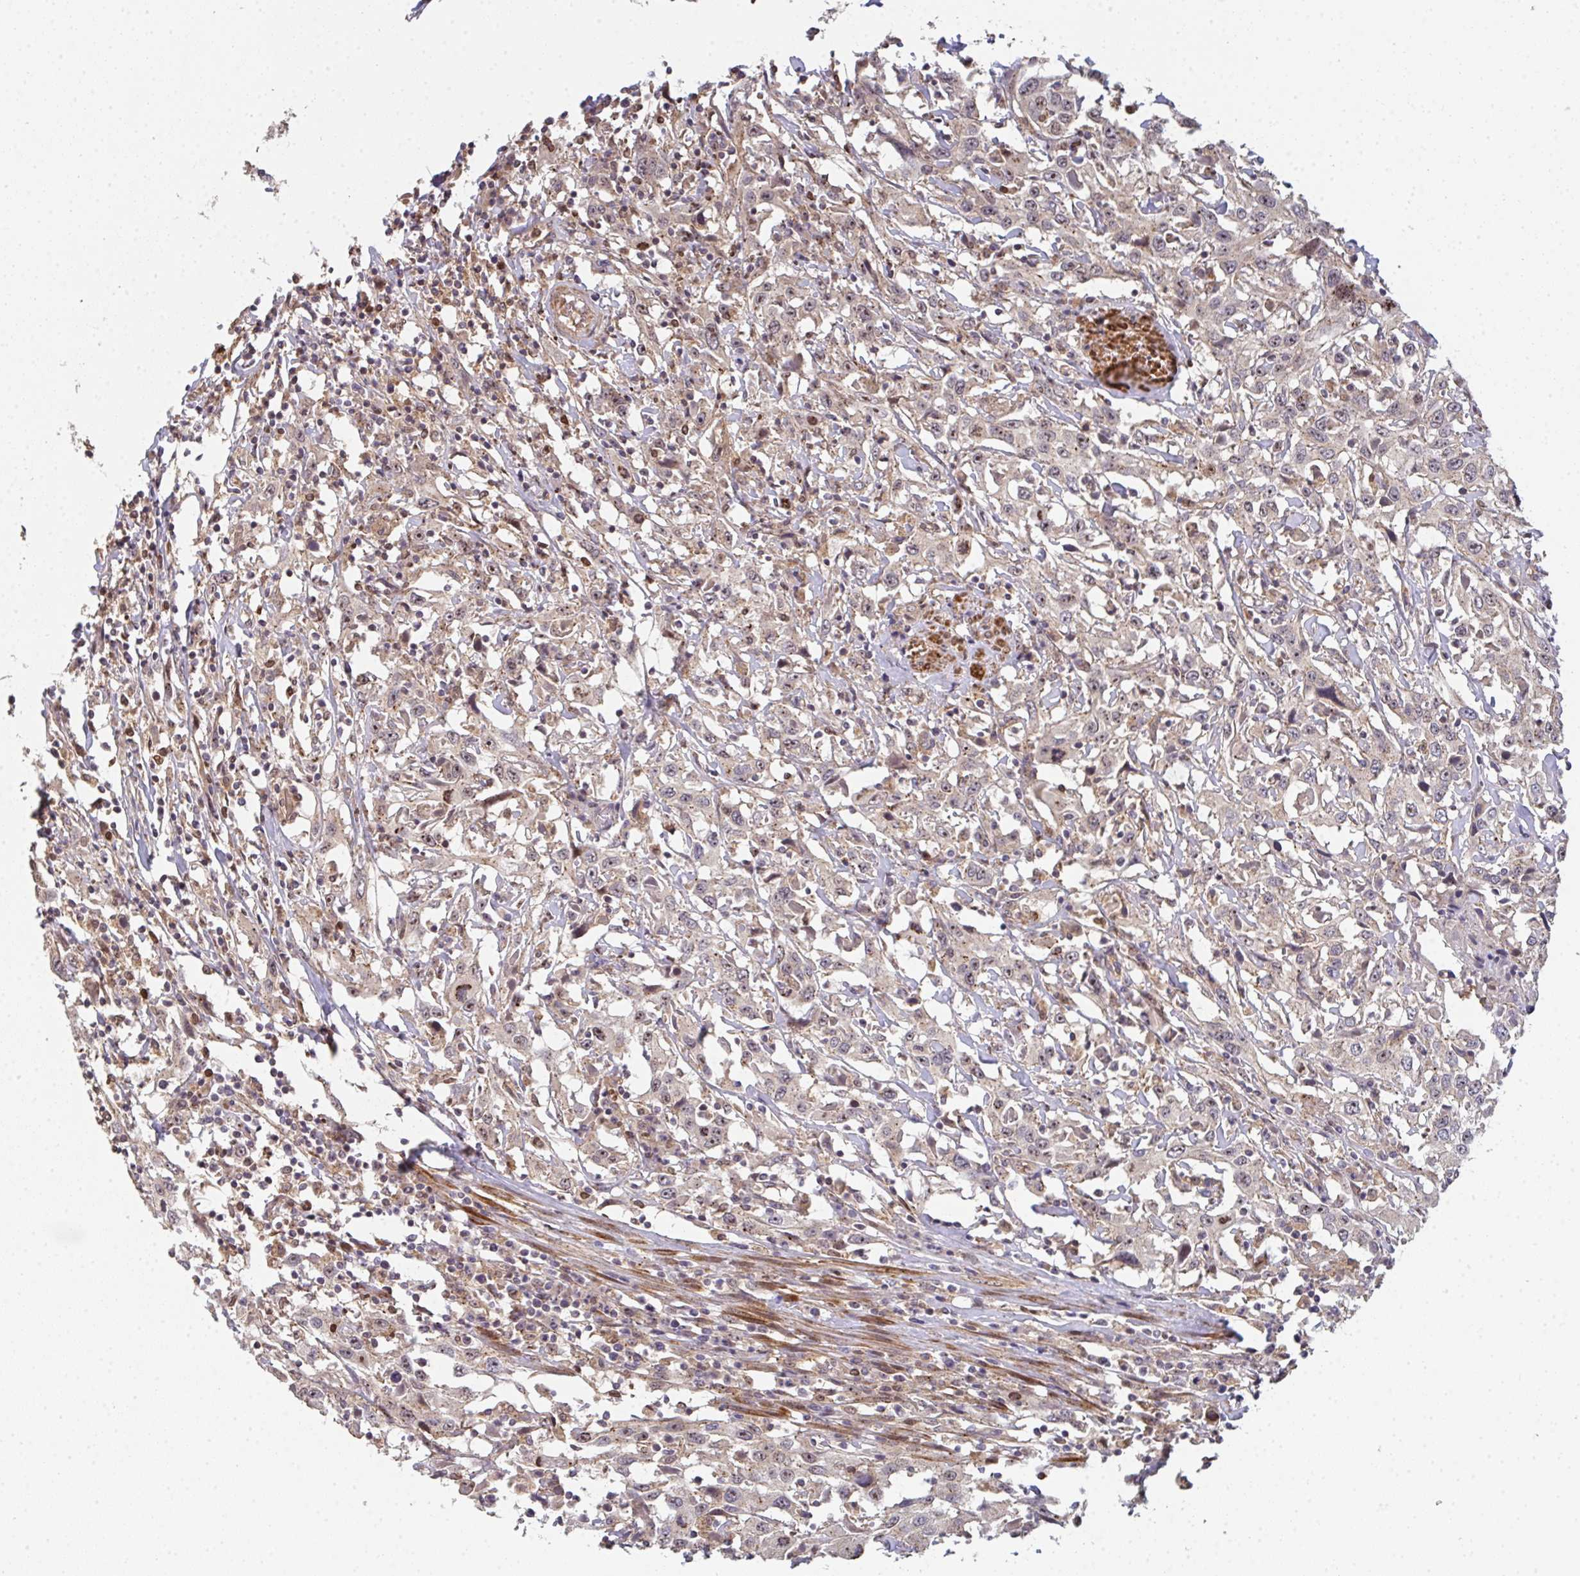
{"staining": {"intensity": "weak", "quantity": ">75%", "location": "cytoplasmic/membranous,nuclear"}, "tissue": "urothelial cancer", "cell_type": "Tumor cells", "image_type": "cancer", "snomed": [{"axis": "morphology", "description": "Urothelial carcinoma, High grade"}, {"axis": "topography", "description": "Urinary bladder"}], "caption": "High-power microscopy captured an IHC photomicrograph of high-grade urothelial carcinoma, revealing weak cytoplasmic/membranous and nuclear positivity in approximately >75% of tumor cells. The staining was performed using DAB (3,3'-diaminobenzidine) to visualize the protein expression in brown, while the nuclei were stained in blue with hematoxylin (Magnification: 20x).", "gene": "SIMC1", "patient": {"sex": "male", "age": 61}}